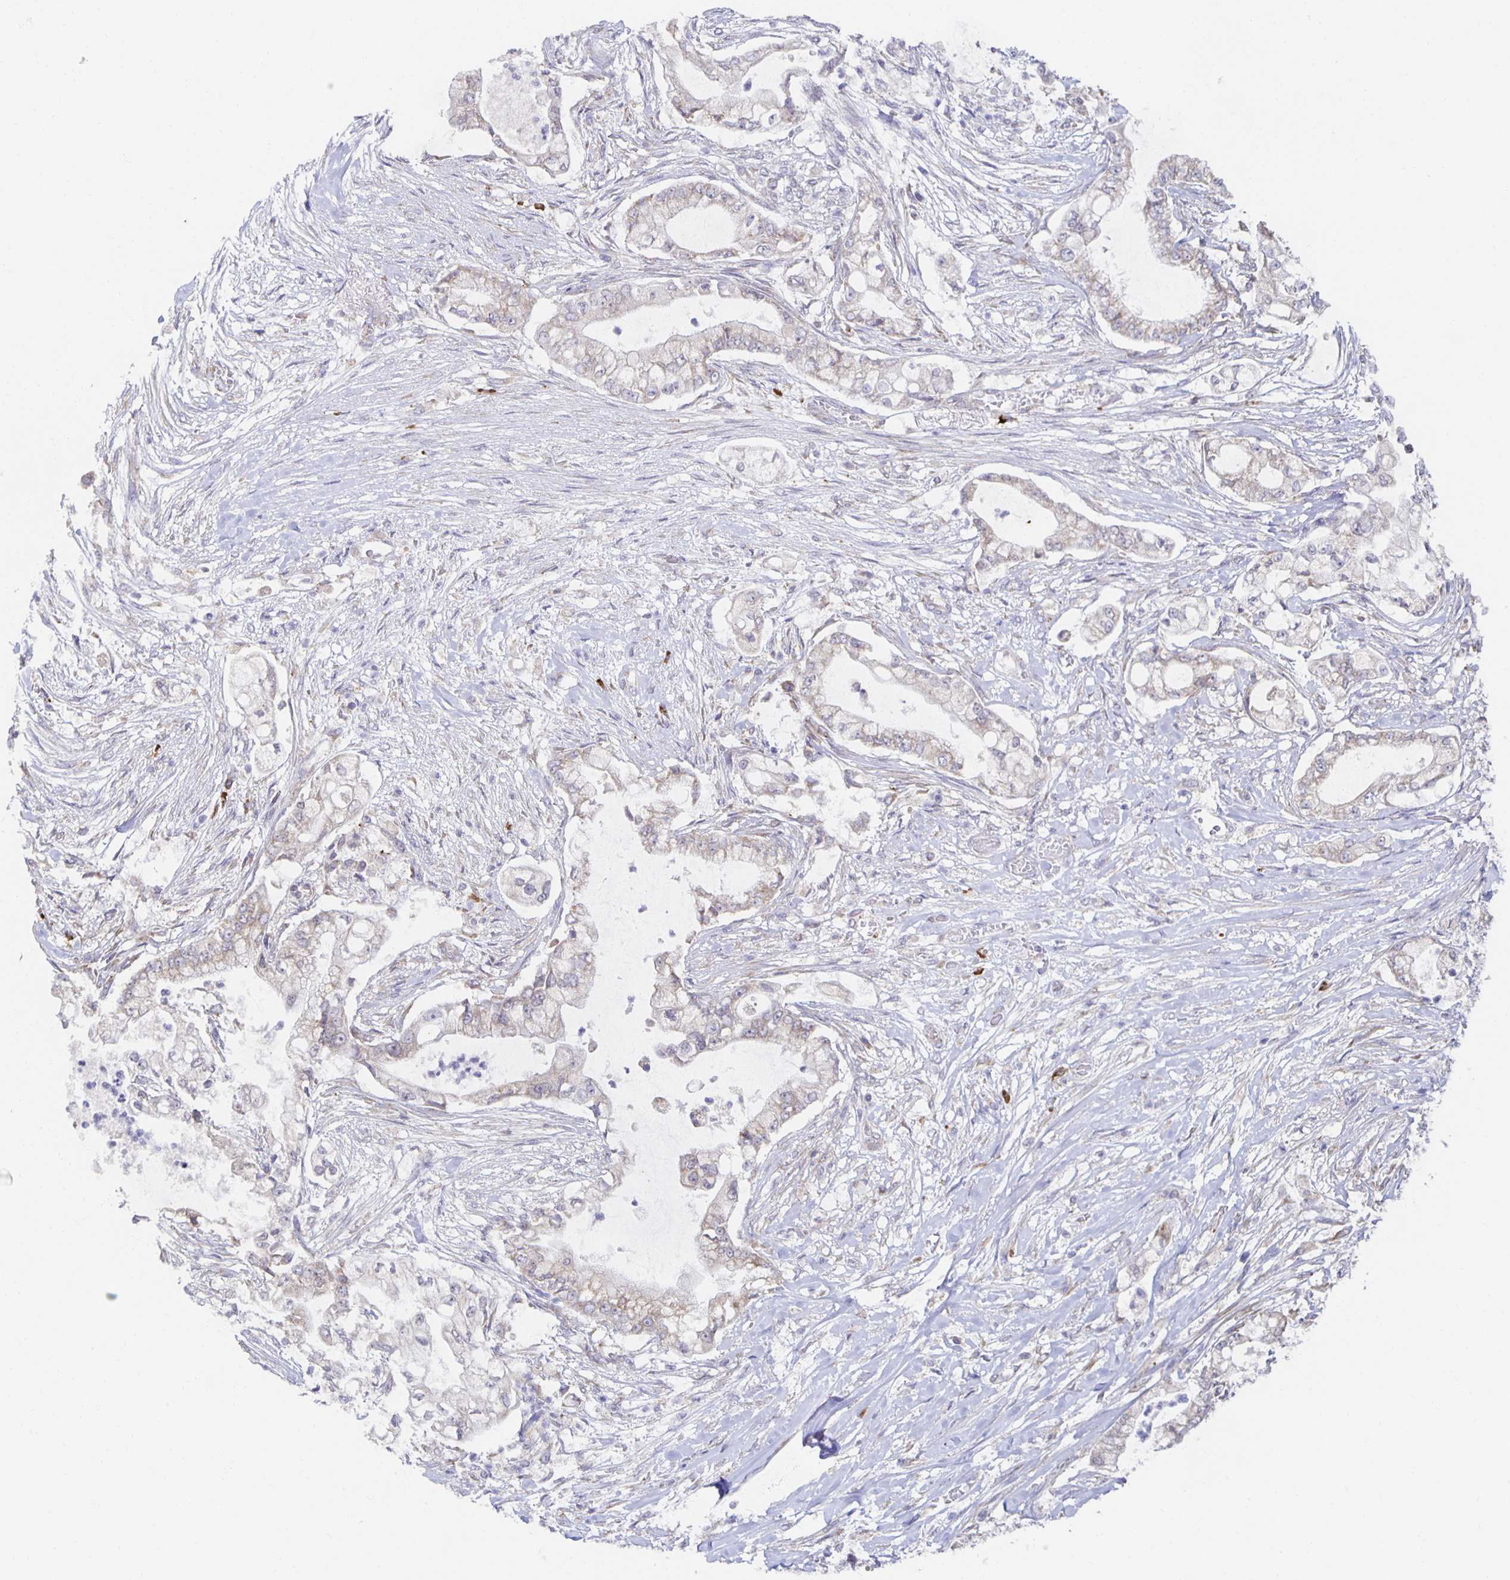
{"staining": {"intensity": "negative", "quantity": "none", "location": "none"}, "tissue": "pancreatic cancer", "cell_type": "Tumor cells", "image_type": "cancer", "snomed": [{"axis": "morphology", "description": "Adenocarcinoma, NOS"}, {"axis": "topography", "description": "Pancreas"}], "caption": "This is a histopathology image of immunohistochemistry (IHC) staining of pancreatic cancer, which shows no positivity in tumor cells.", "gene": "BAD", "patient": {"sex": "female", "age": 69}}